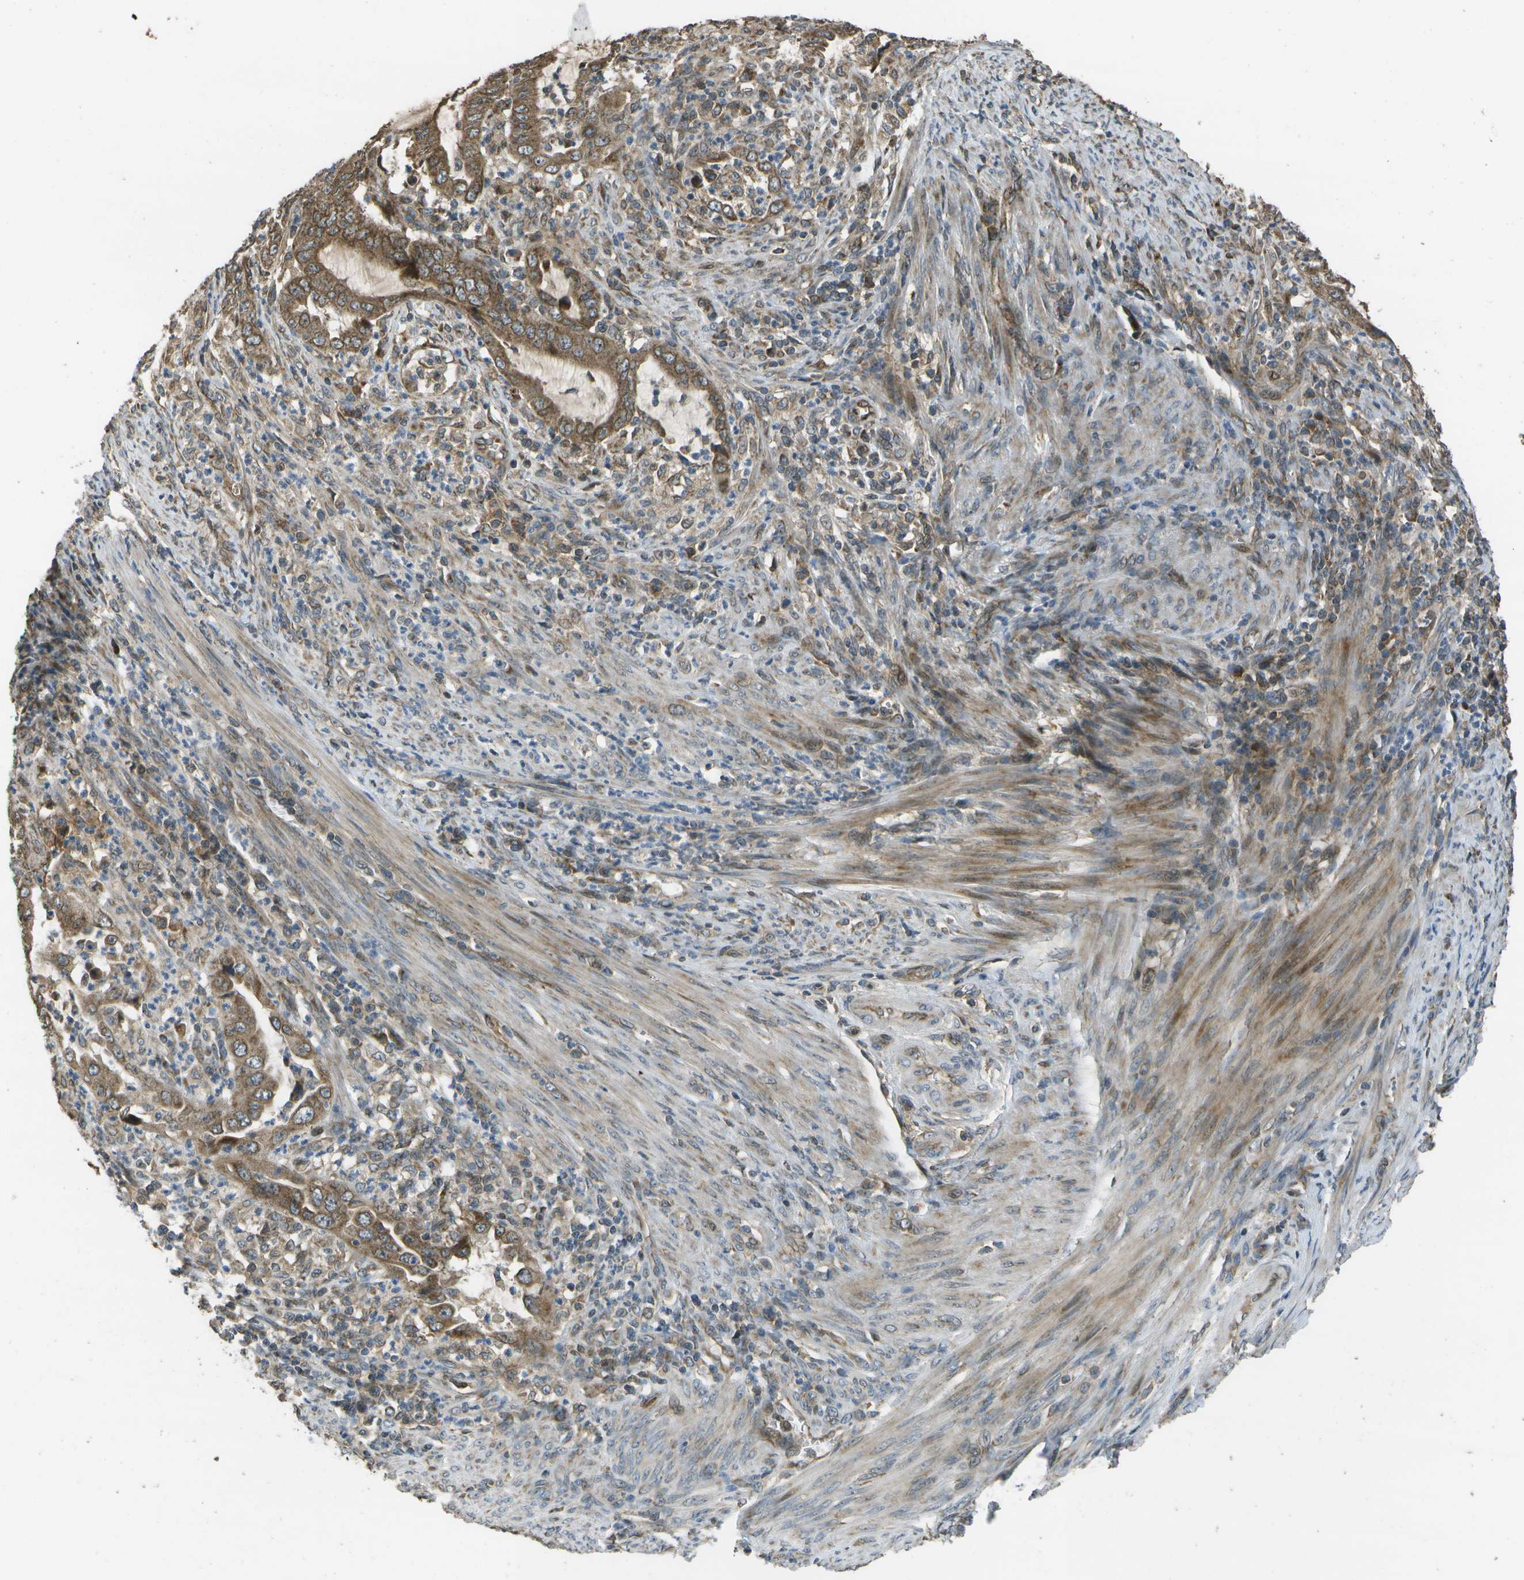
{"staining": {"intensity": "moderate", "quantity": ">75%", "location": "cytoplasmic/membranous"}, "tissue": "endometrial cancer", "cell_type": "Tumor cells", "image_type": "cancer", "snomed": [{"axis": "morphology", "description": "Adenocarcinoma, NOS"}, {"axis": "topography", "description": "Endometrium"}], "caption": "IHC image of neoplastic tissue: endometrial cancer (adenocarcinoma) stained using IHC demonstrates medium levels of moderate protein expression localized specifically in the cytoplasmic/membranous of tumor cells, appearing as a cytoplasmic/membranous brown color.", "gene": "HFE", "patient": {"sex": "female", "age": 70}}